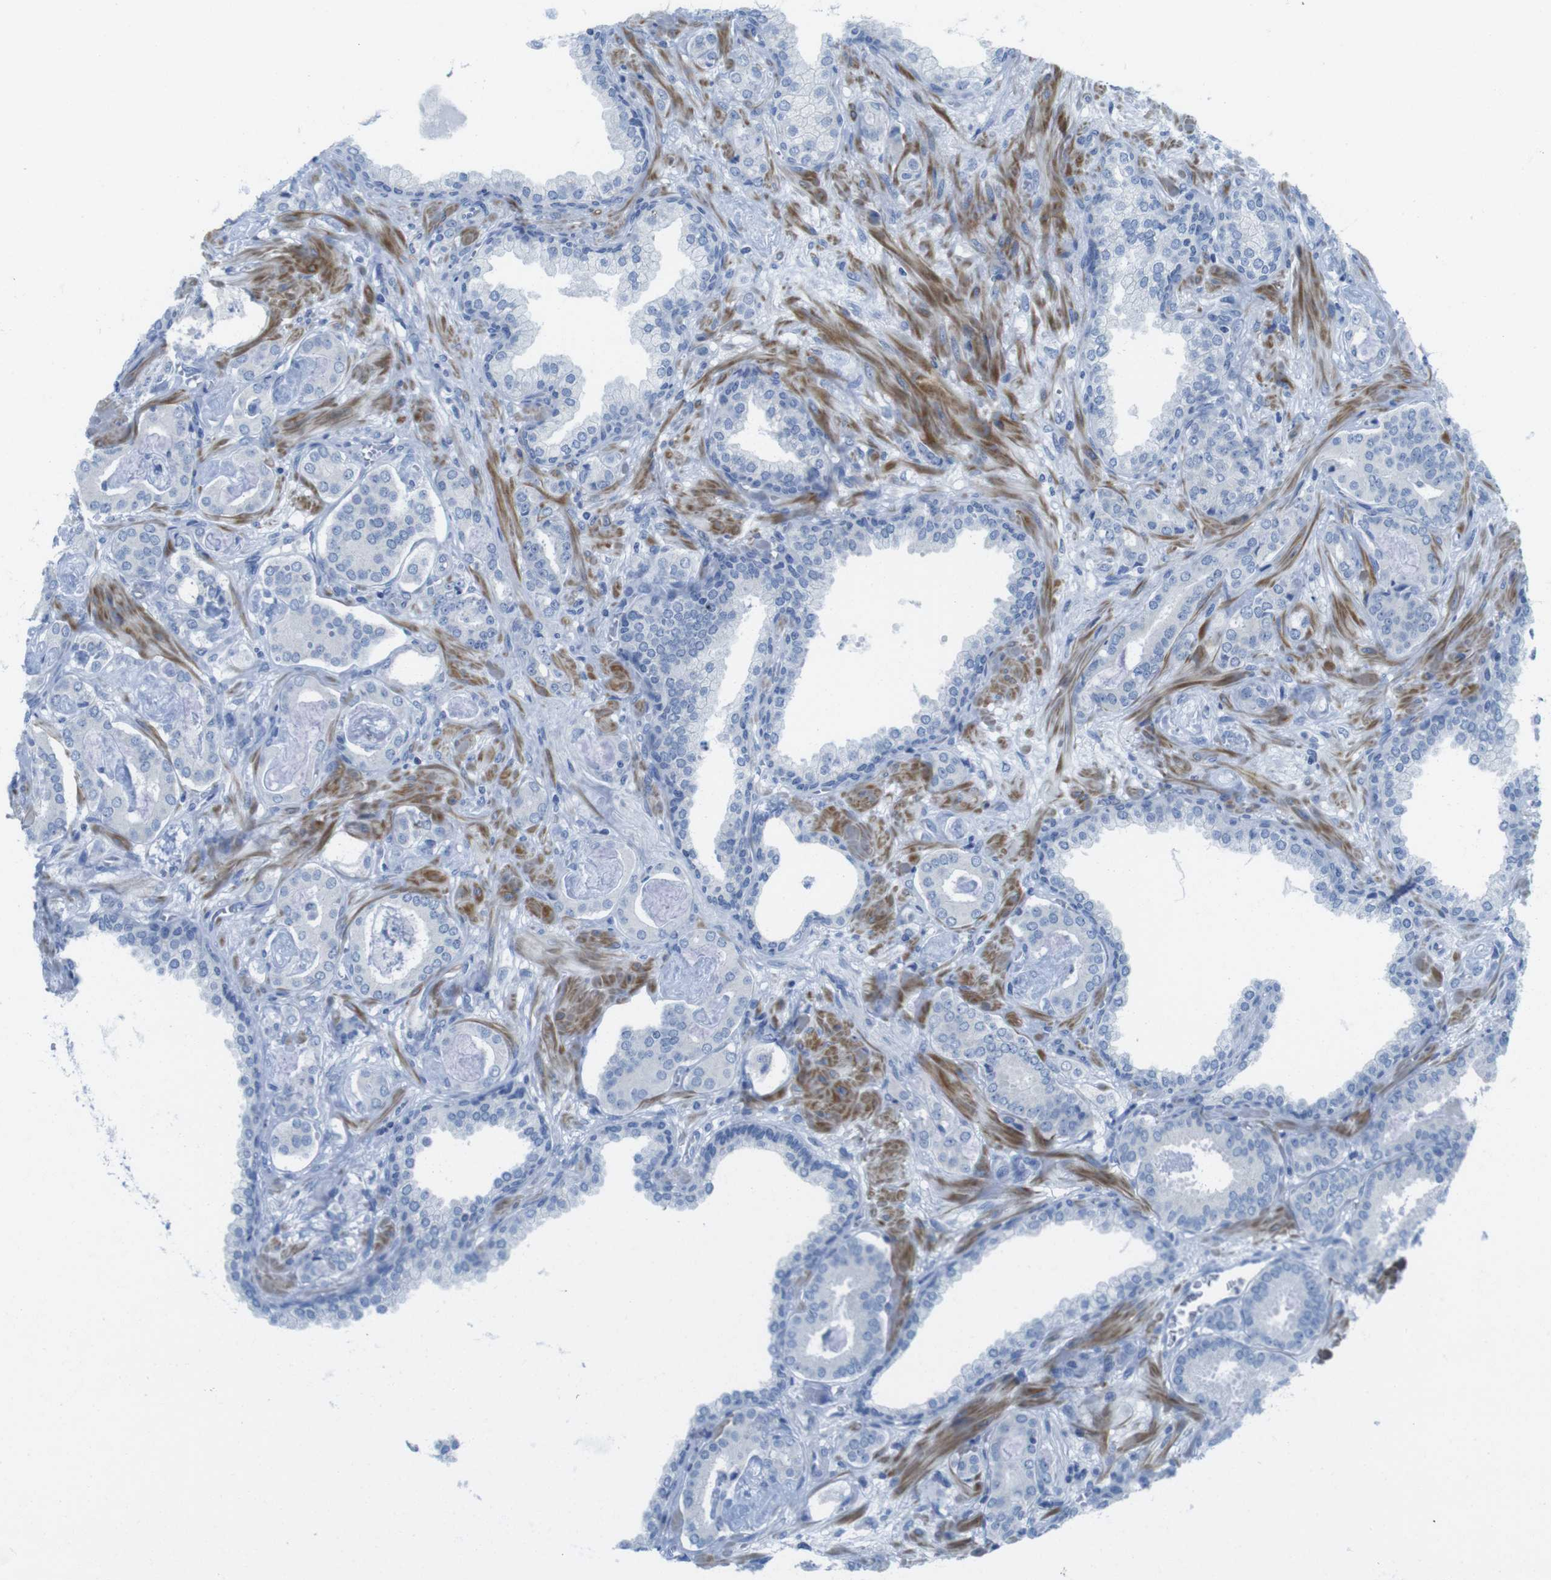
{"staining": {"intensity": "negative", "quantity": "none", "location": "none"}, "tissue": "prostate cancer", "cell_type": "Tumor cells", "image_type": "cancer", "snomed": [{"axis": "morphology", "description": "Adenocarcinoma, Low grade"}, {"axis": "topography", "description": "Prostate"}], "caption": "Prostate cancer was stained to show a protein in brown. There is no significant staining in tumor cells. (DAB (3,3'-diaminobenzidine) immunohistochemistry visualized using brightfield microscopy, high magnification).", "gene": "ASIC5", "patient": {"sex": "male", "age": 53}}